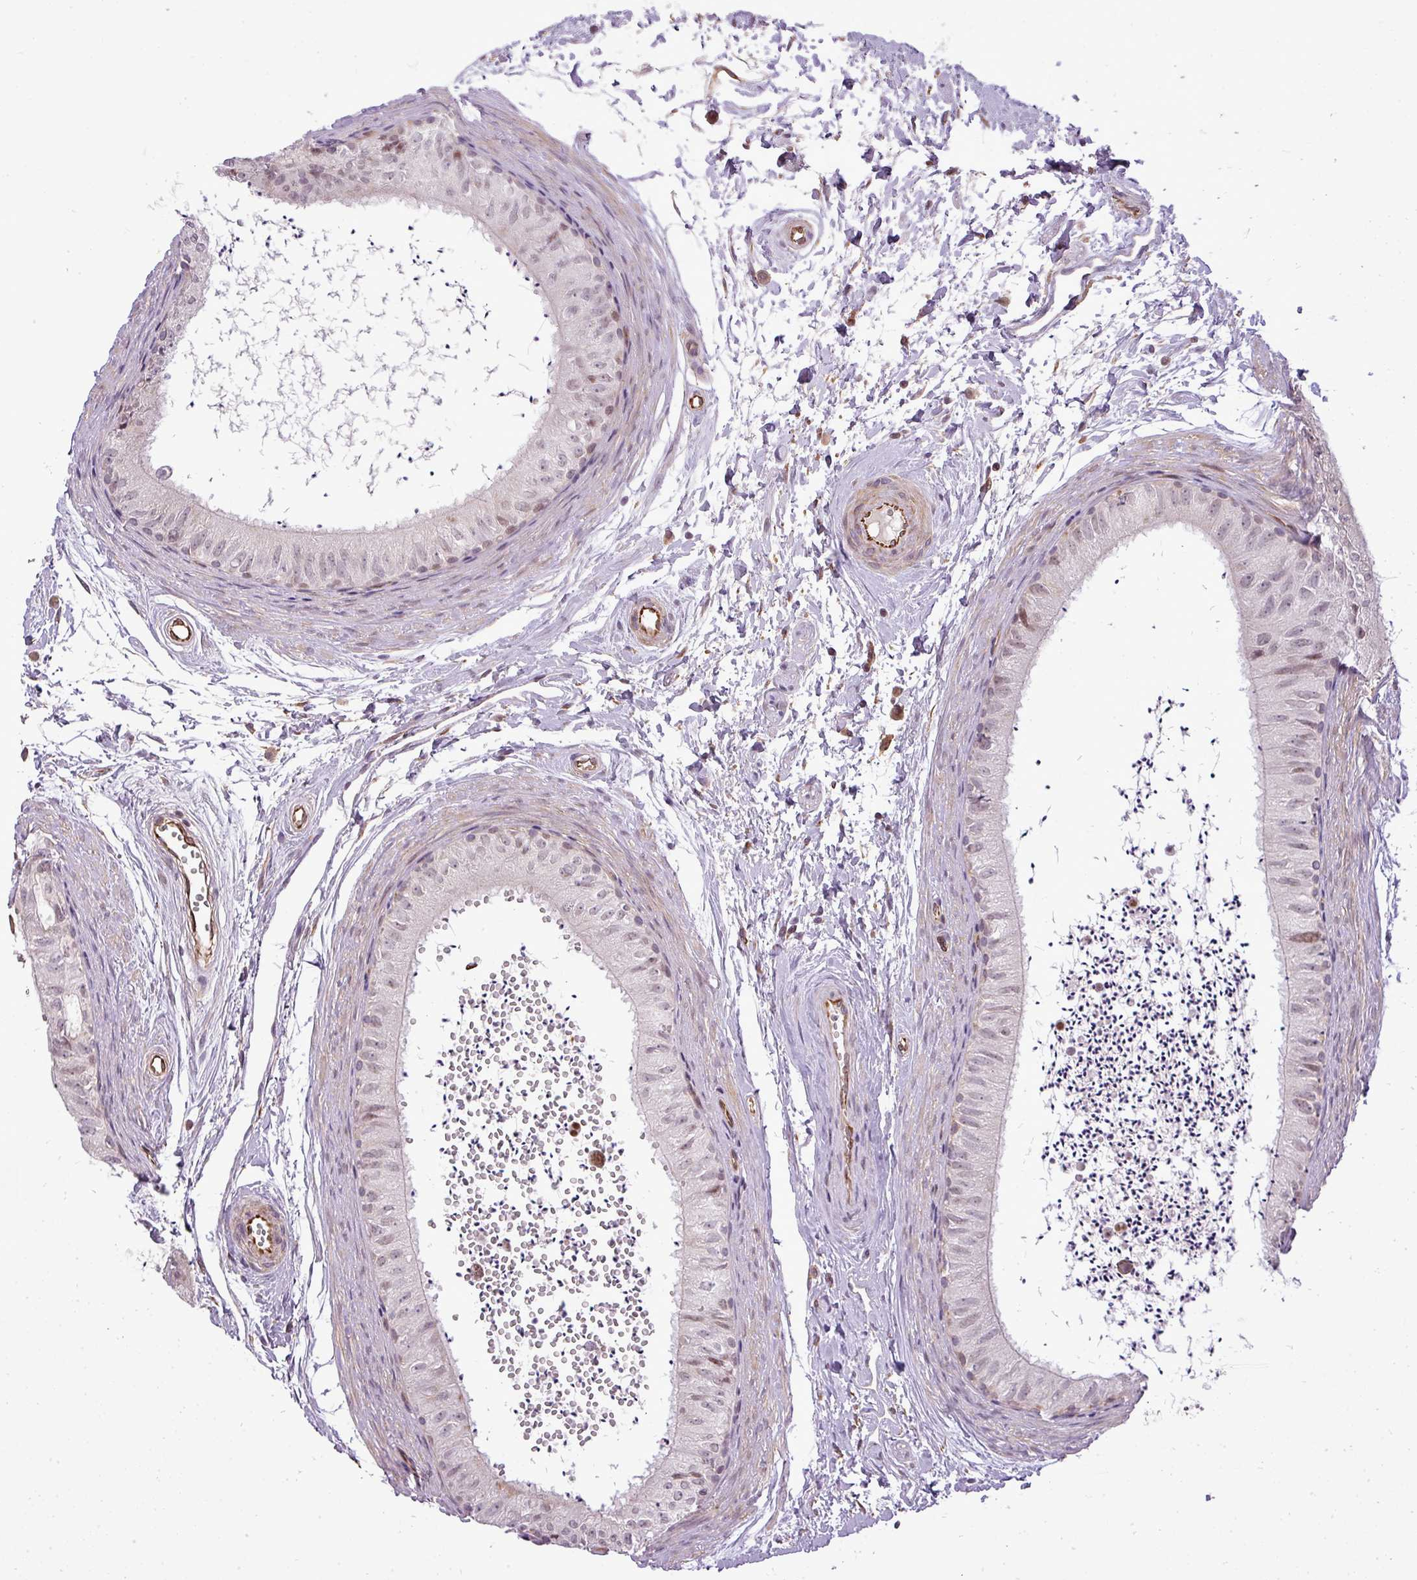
{"staining": {"intensity": "moderate", "quantity": "<25%", "location": "cytoplasmic/membranous"}, "tissue": "epididymis", "cell_type": "Glandular cells", "image_type": "normal", "snomed": [{"axis": "morphology", "description": "Normal tissue, NOS"}, {"axis": "topography", "description": "Epididymis"}], "caption": "Immunohistochemical staining of benign epididymis displays <25% levels of moderate cytoplasmic/membranous protein expression in about <25% of glandular cells. (DAB IHC with brightfield microscopy, high magnification).", "gene": "PDRG1", "patient": {"sex": "male", "age": 56}}